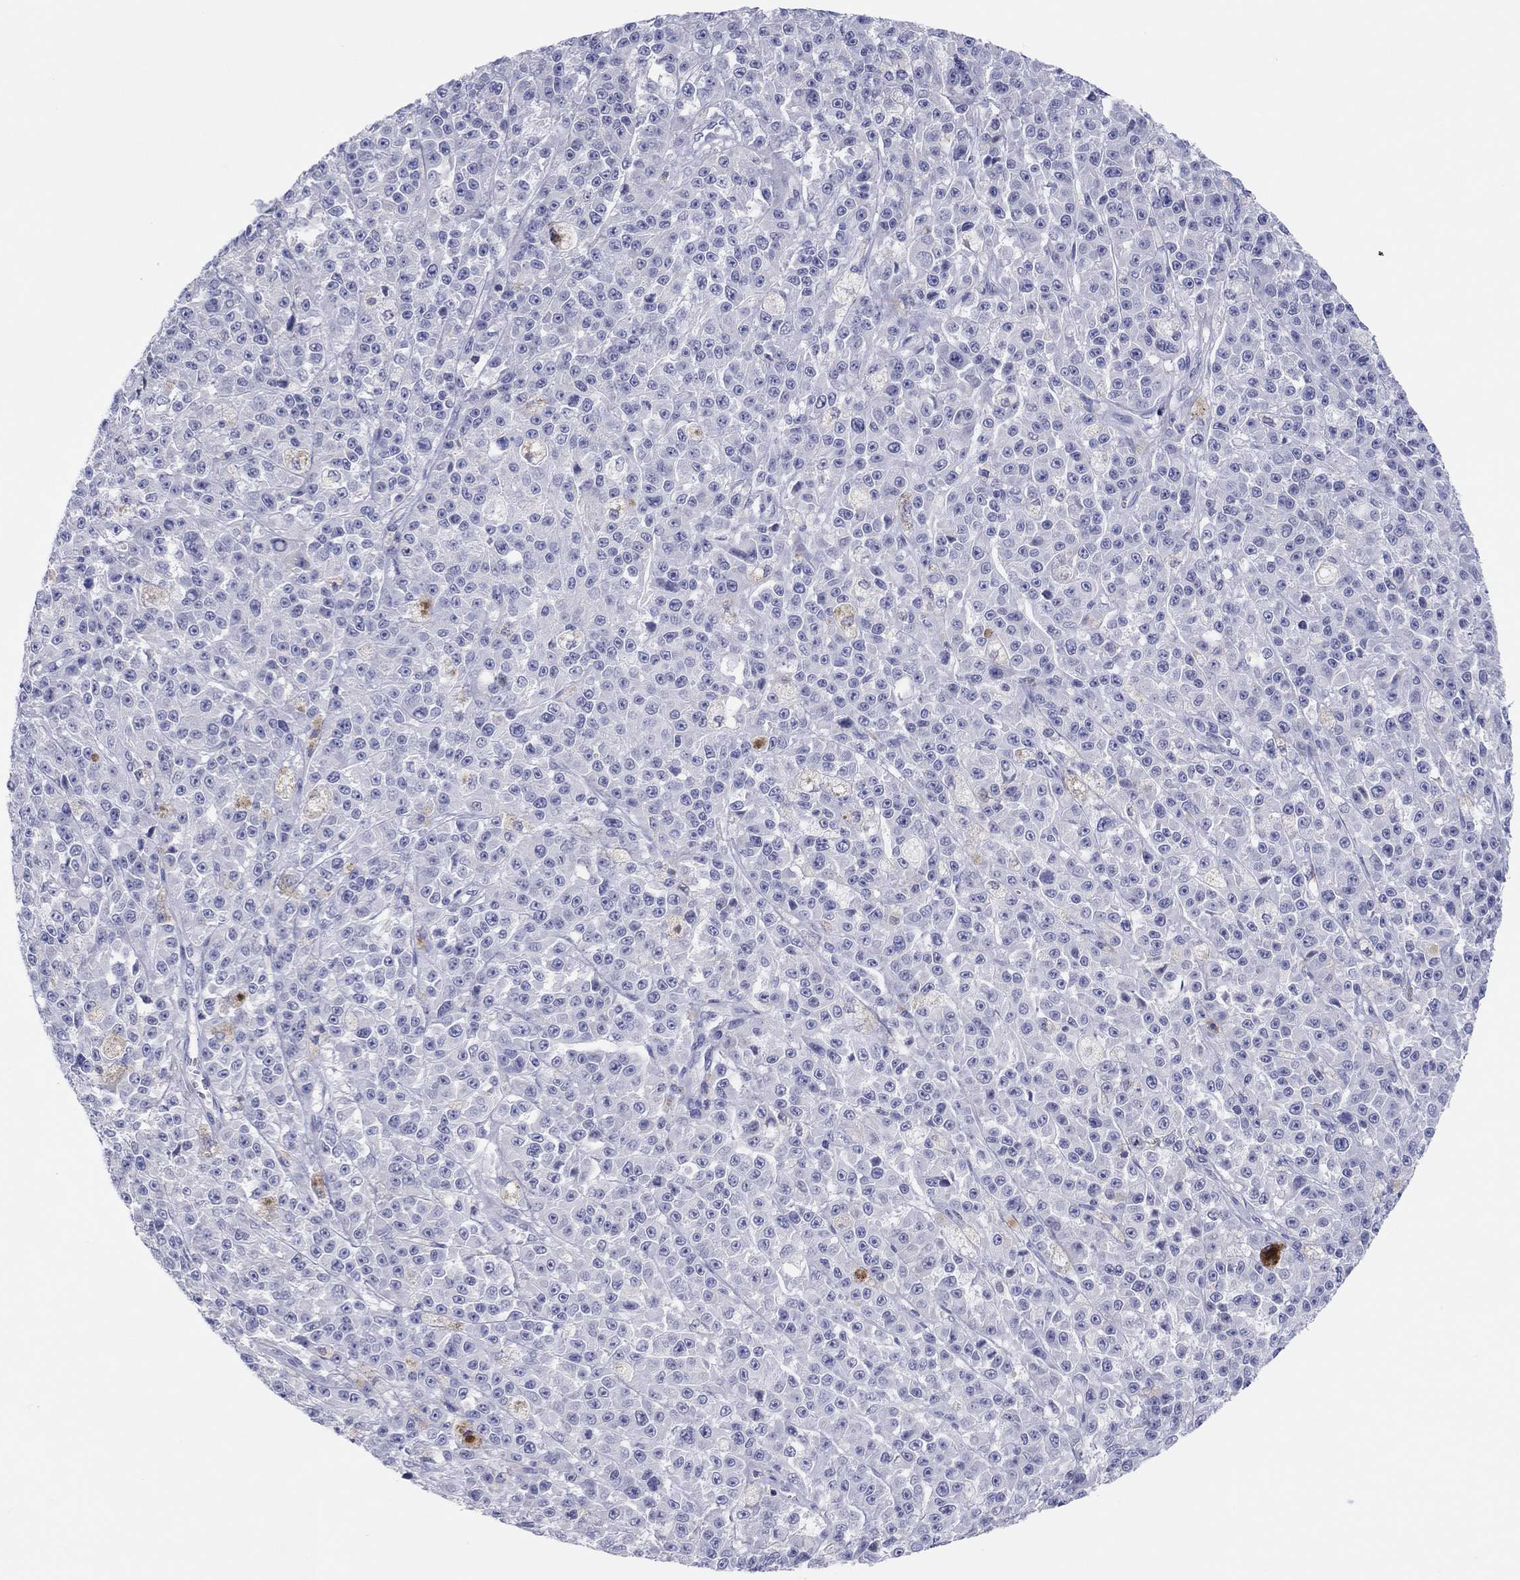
{"staining": {"intensity": "negative", "quantity": "none", "location": "none"}, "tissue": "melanoma", "cell_type": "Tumor cells", "image_type": "cancer", "snomed": [{"axis": "morphology", "description": "Malignant melanoma, NOS"}, {"axis": "topography", "description": "Skin"}], "caption": "An image of human malignant melanoma is negative for staining in tumor cells. The staining was performed using DAB (3,3'-diaminobenzidine) to visualize the protein expression in brown, while the nuclei were stained in blue with hematoxylin (Magnification: 20x).", "gene": "ERICH3", "patient": {"sex": "female", "age": 58}}